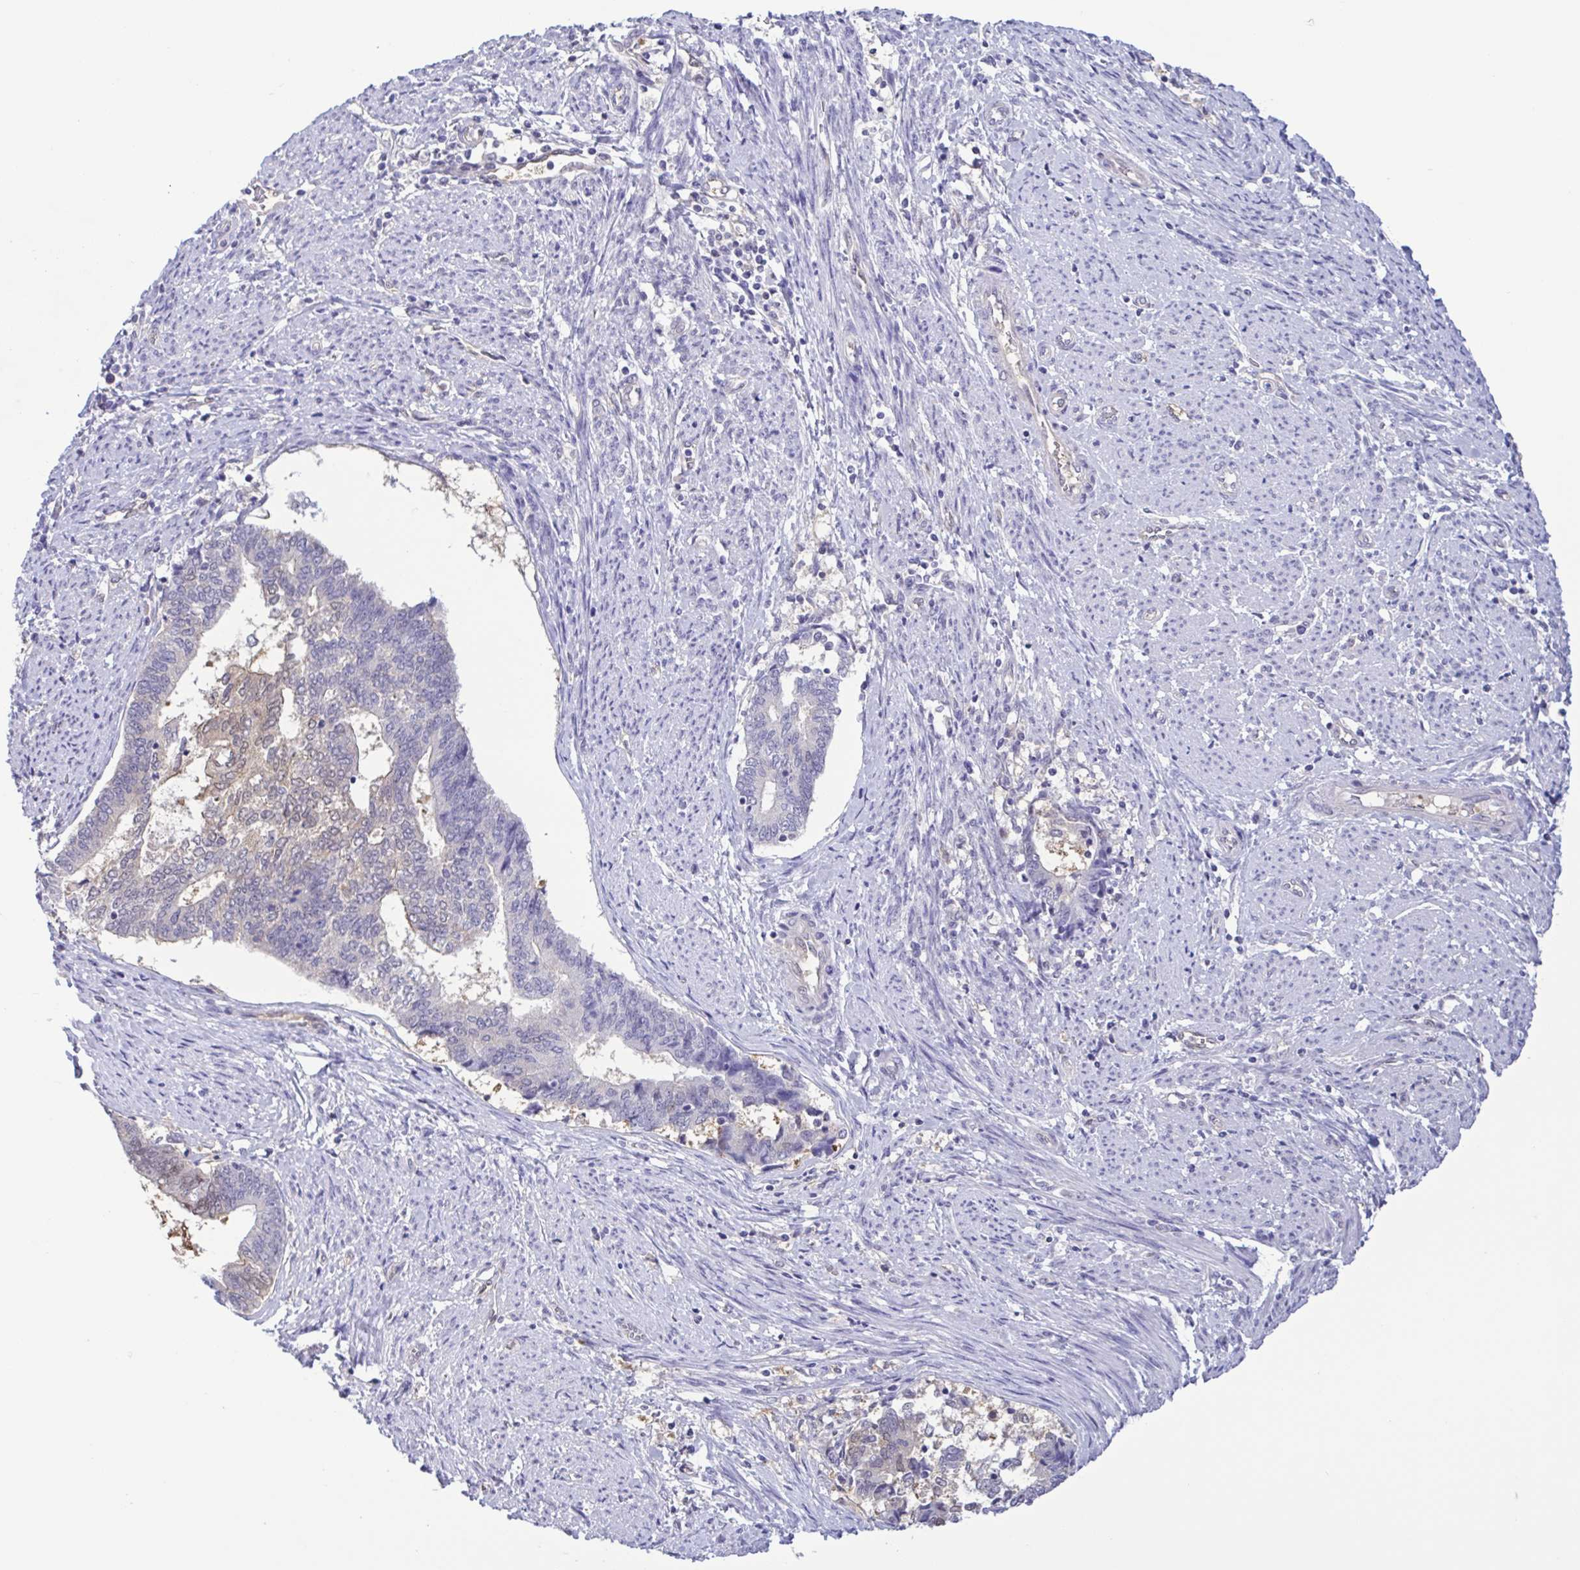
{"staining": {"intensity": "weak", "quantity": "<25%", "location": "nuclear"}, "tissue": "endometrial cancer", "cell_type": "Tumor cells", "image_type": "cancer", "snomed": [{"axis": "morphology", "description": "Adenocarcinoma, NOS"}, {"axis": "topography", "description": "Endometrium"}], "caption": "Immunohistochemistry (IHC) of endometrial cancer (adenocarcinoma) reveals no staining in tumor cells.", "gene": "LDHC", "patient": {"sex": "female", "age": 65}}